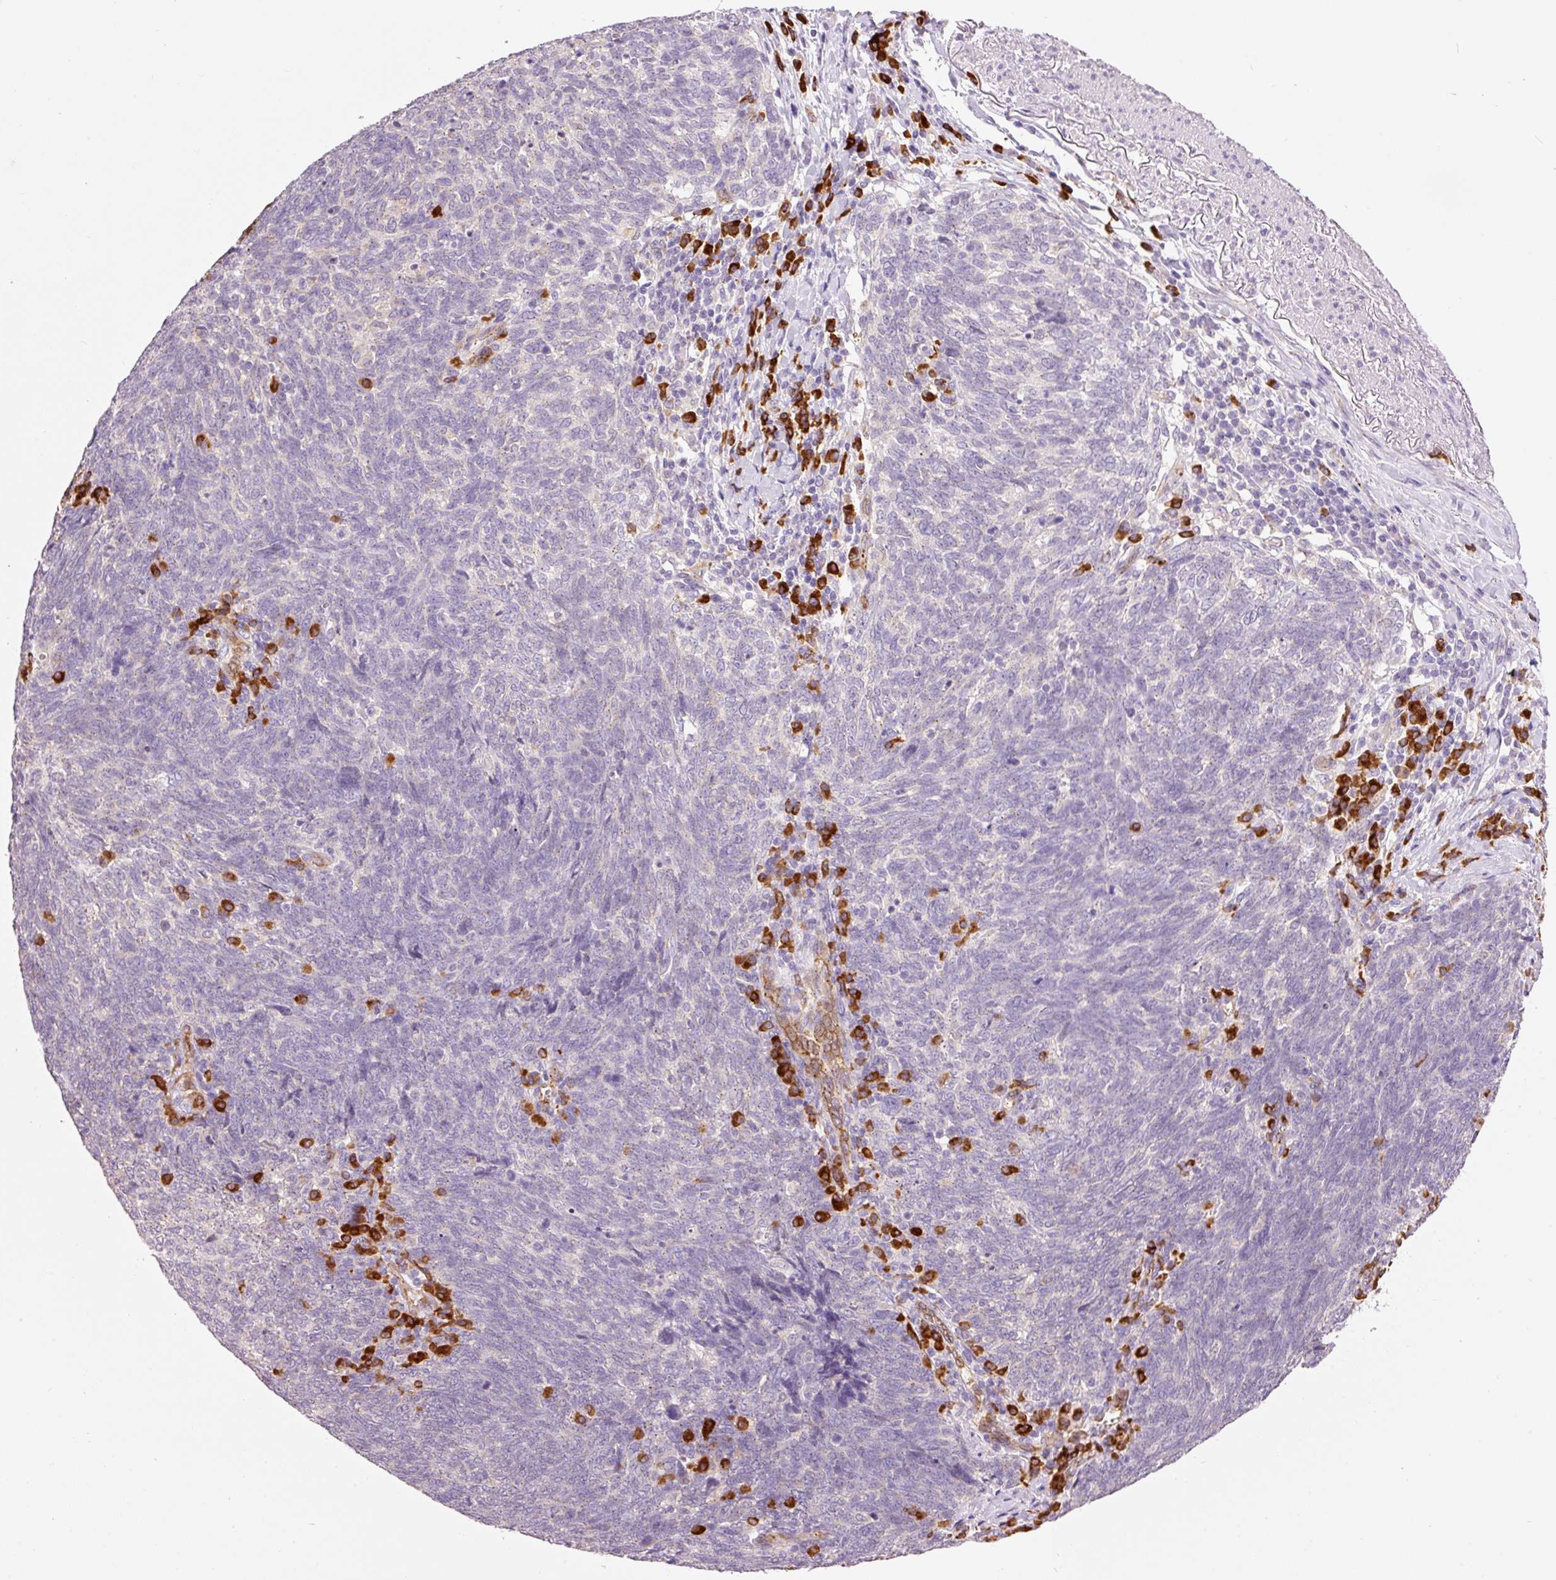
{"staining": {"intensity": "negative", "quantity": "none", "location": "none"}, "tissue": "lung cancer", "cell_type": "Tumor cells", "image_type": "cancer", "snomed": [{"axis": "morphology", "description": "Squamous cell carcinoma, NOS"}, {"axis": "topography", "description": "Lung"}], "caption": "Tumor cells are negative for brown protein staining in squamous cell carcinoma (lung).", "gene": "PNPLA5", "patient": {"sex": "female", "age": 72}}